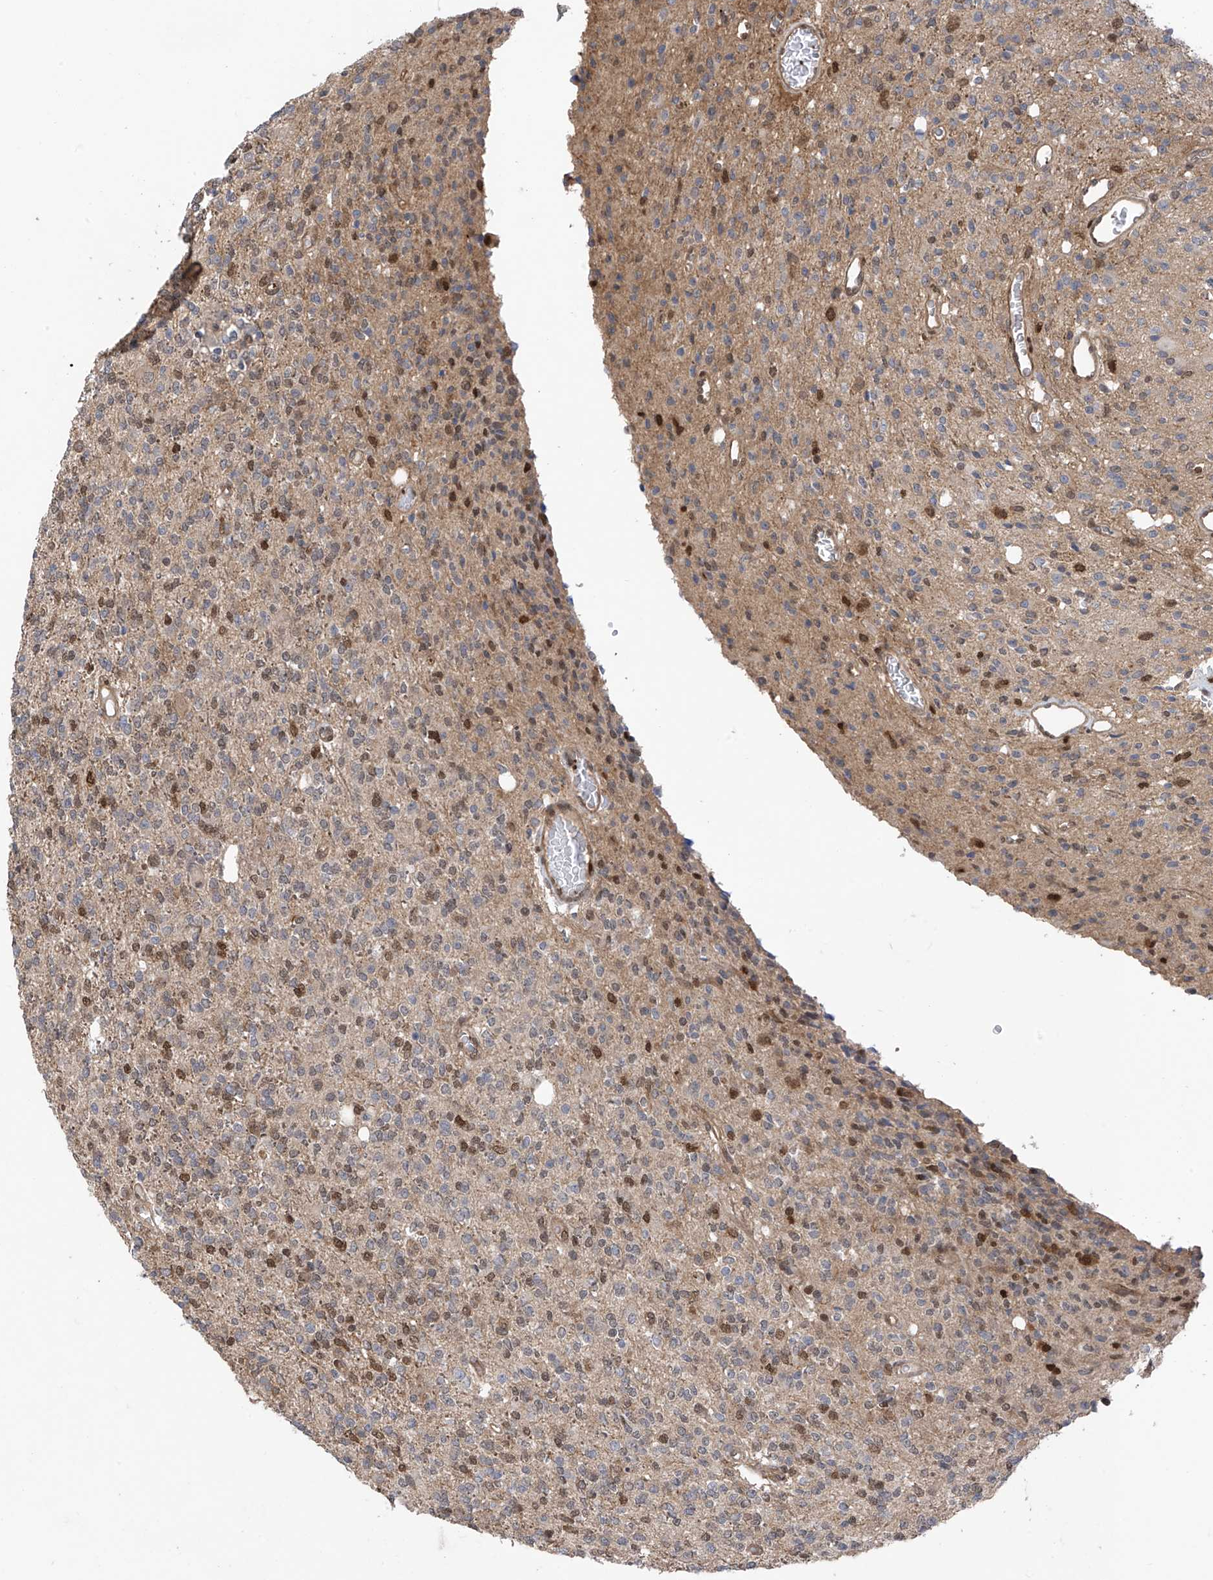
{"staining": {"intensity": "moderate", "quantity": "<25%", "location": "cytoplasmic/membranous,nuclear"}, "tissue": "glioma", "cell_type": "Tumor cells", "image_type": "cancer", "snomed": [{"axis": "morphology", "description": "Glioma, malignant, High grade"}, {"axis": "topography", "description": "Brain"}], "caption": "This is an image of IHC staining of malignant high-grade glioma, which shows moderate expression in the cytoplasmic/membranous and nuclear of tumor cells.", "gene": "DNAJC9", "patient": {"sex": "male", "age": 34}}